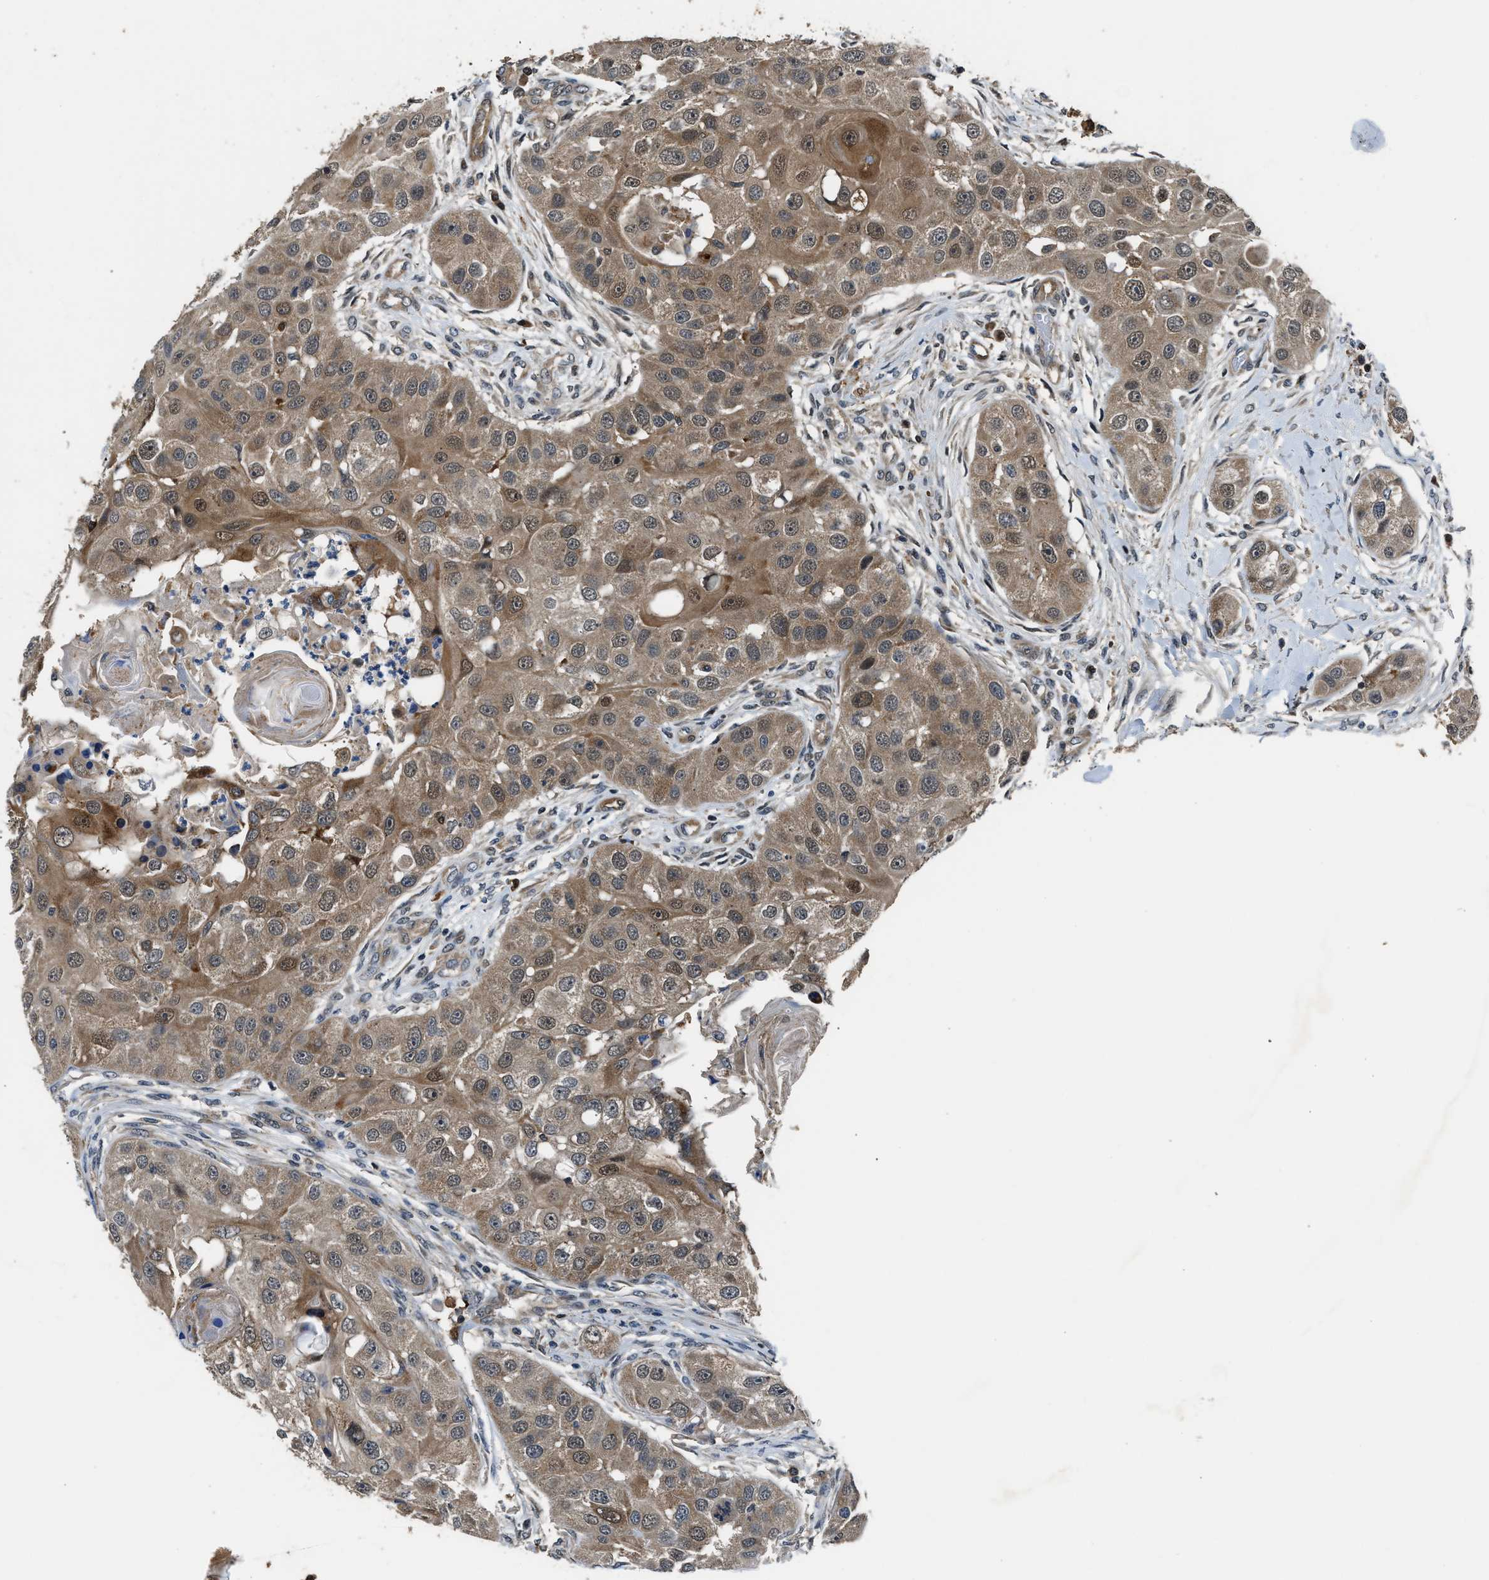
{"staining": {"intensity": "moderate", "quantity": ">75%", "location": "cytoplasmic/membranous"}, "tissue": "head and neck cancer", "cell_type": "Tumor cells", "image_type": "cancer", "snomed": [{"axis": "morphology", "description": "Normal tissue, NOS"}, {"axis": "morphology", "description": "Squamous cell carcinoma, NOS"}, {"axis": "topography", "description": "Skeletal muscle"}, {"axis": "topography", "description": "Head-Neck"}], "caption": "This is an image of IHC staining of head and neck cancer, which shows moderate expression in the cytoplasmic/membranous of tumor cells.", "gene": "PPA1", "patient": {"sex": "male", "age": 51}}